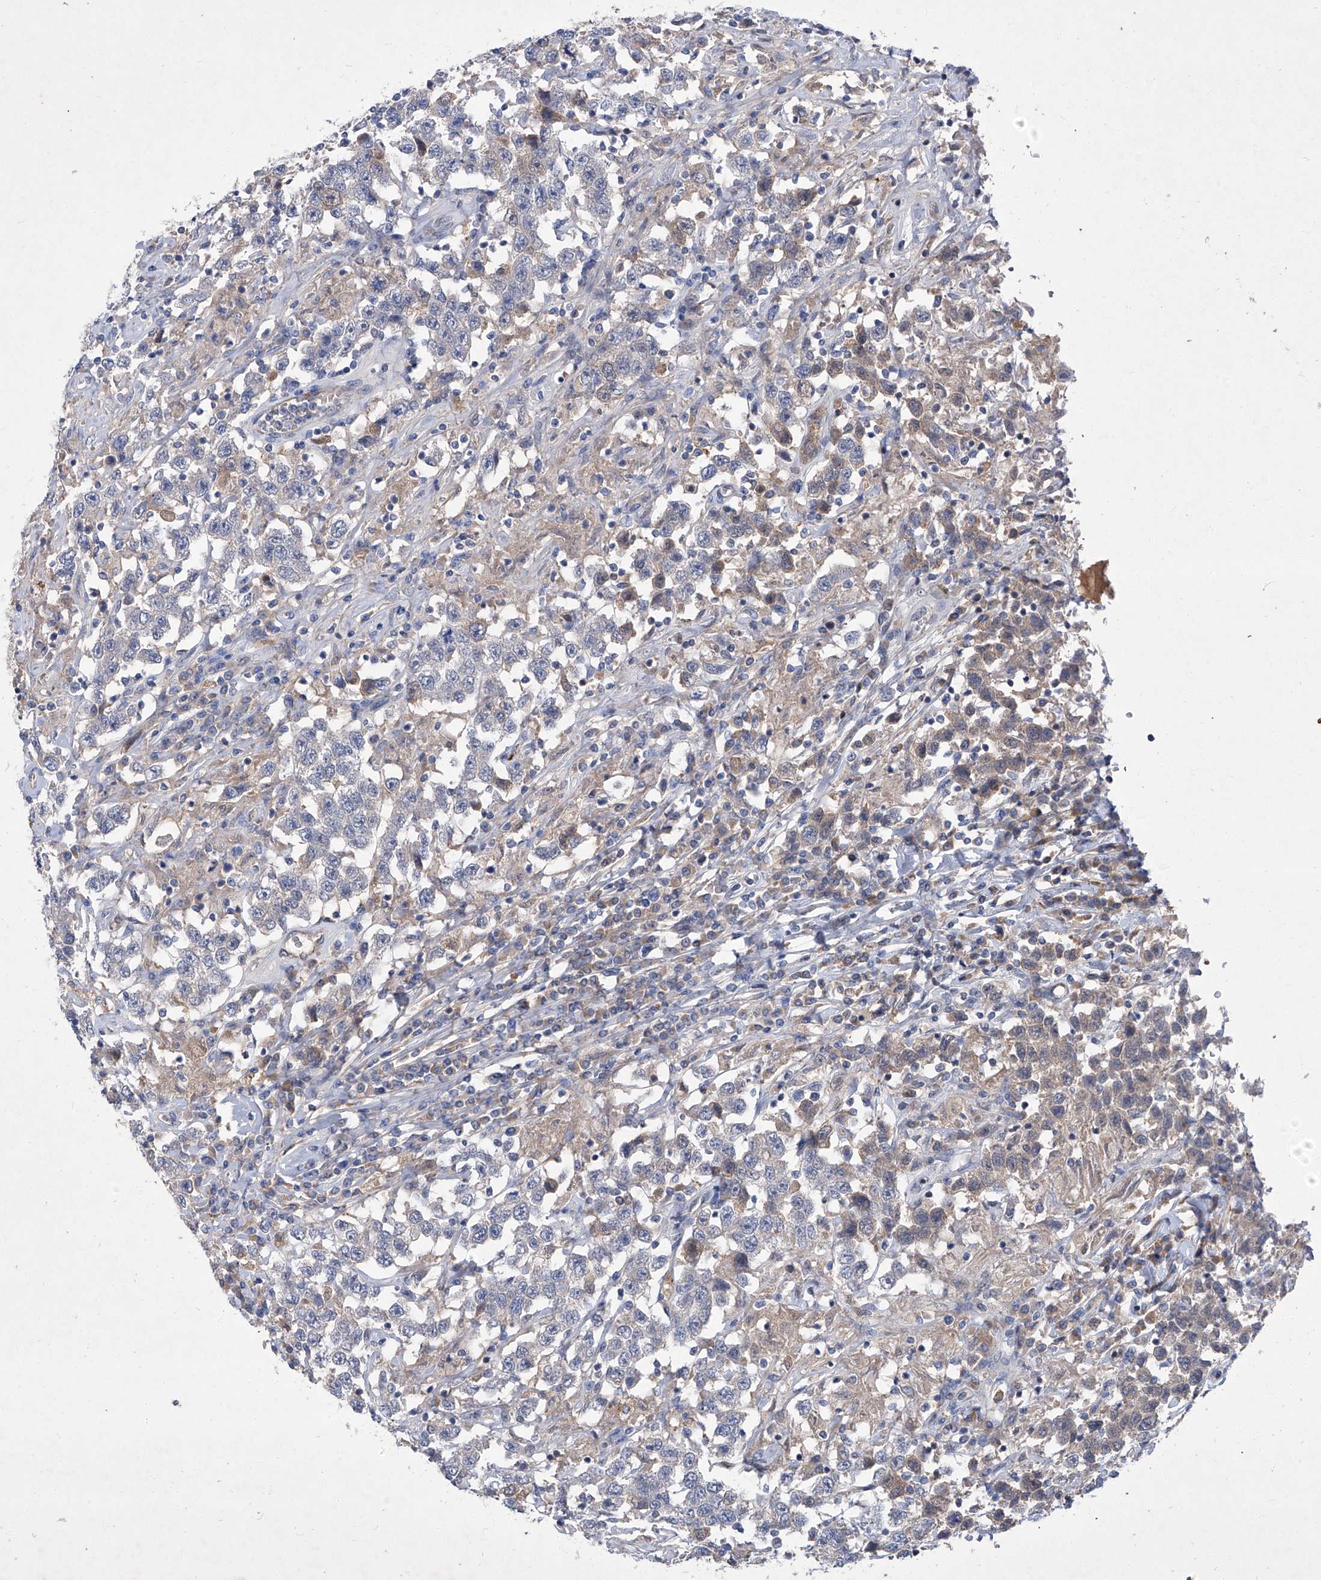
{"staining": {"intensity": "weak", "quantity": "25%-75%", "location": "cytoplasmic/membranous"}, "tissue": "testis cancer", "cell_type": "Tumor cells", "image_type": "cancer", "snomed": [{"axis": "morphology", "description": "Seminoma, NOS"}, {"axis": "topography", "description": "Testis"}], "caption": "Immunohistochemical staining of human testis cancer exhibits weak cytoplasmic/membranous protein positivity in about 25%-75% of tumor cells.", "gene": "SBK2", "patient": {"sex": "male", "age": 41}}